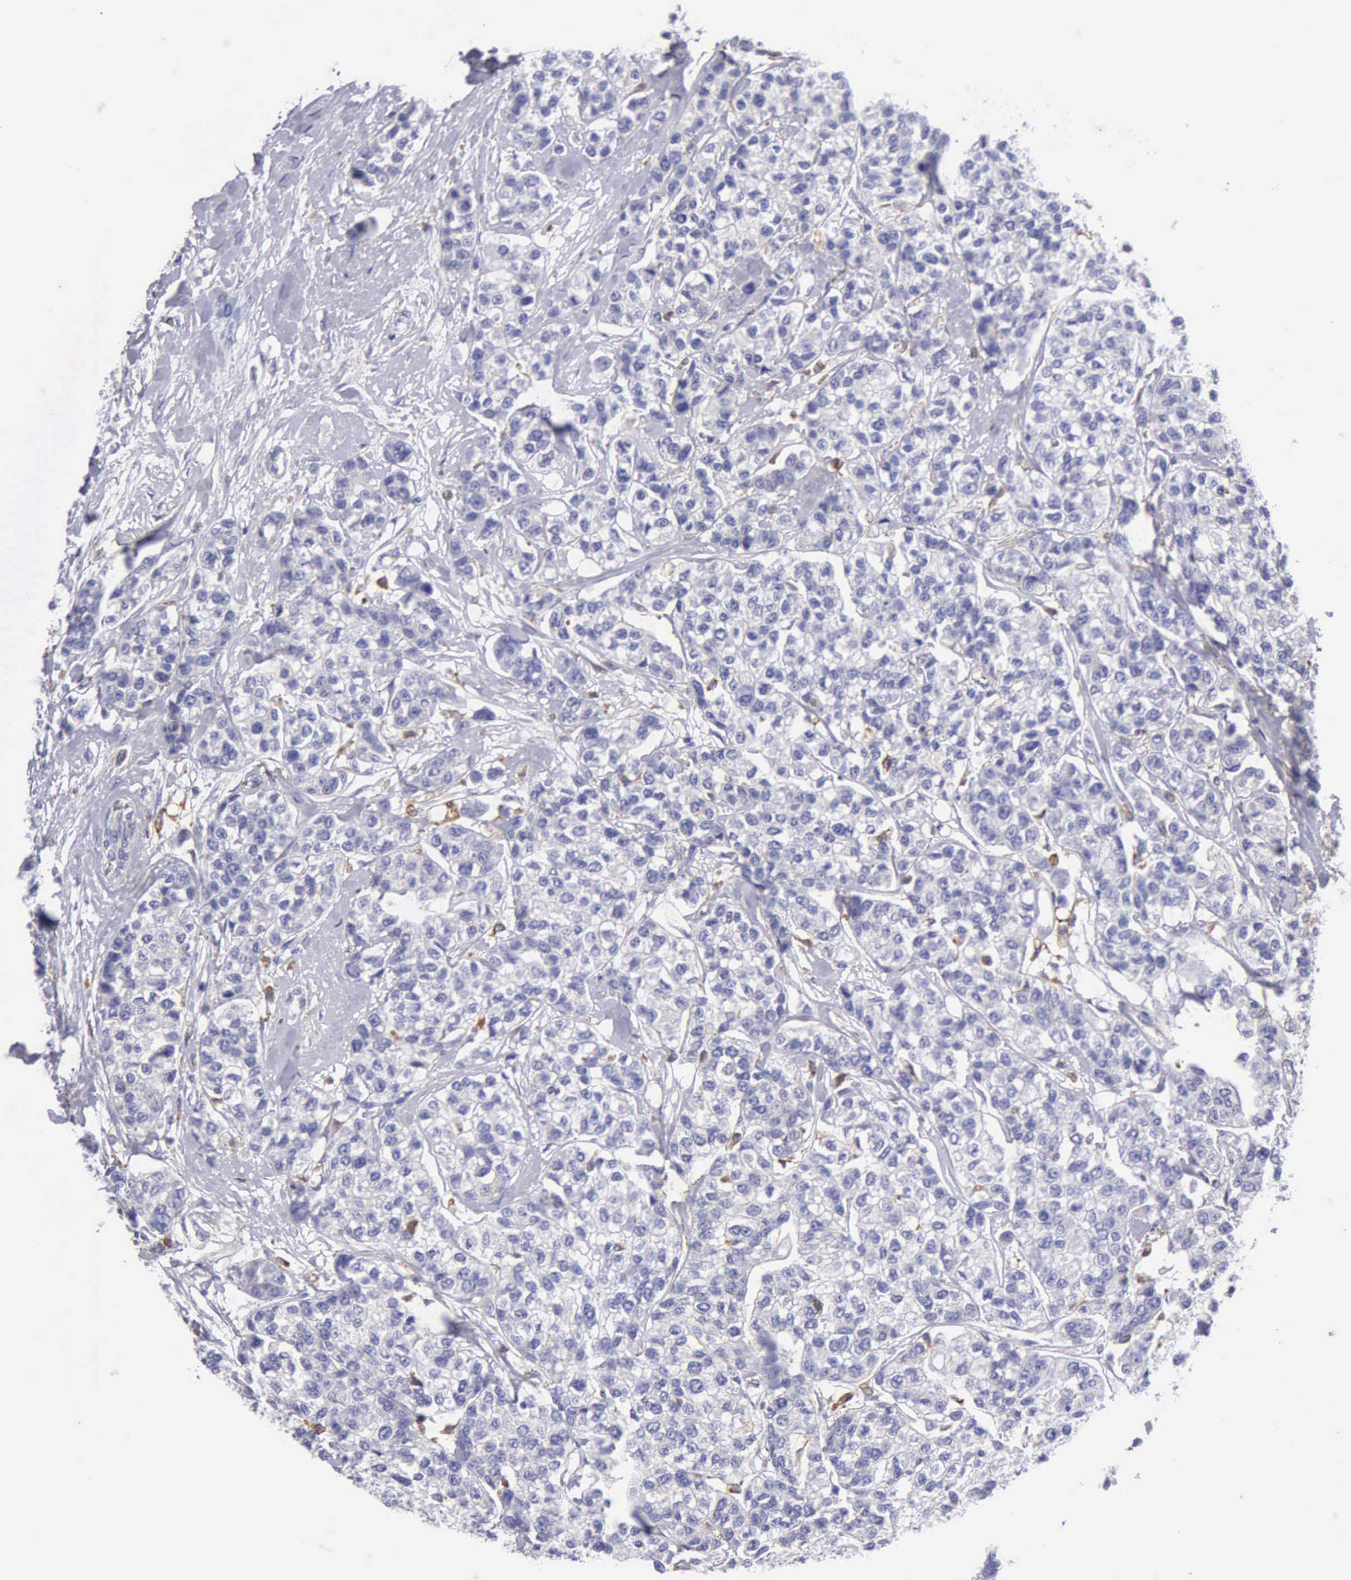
{"staining": {"intensity": "negative", "quantity": "none", "location": "none"}, "tissue": "breast cancer", "cell_type": "Tumor cells", "image_type": "cancer", "snomed": [{"axis": "morphology", "description": "Duct carcinoma"}, {"axis": "topography", "description": "Breast"}], "caption": "Tumor cells show no significant protein positivity in intraductal carcinoma (breast). Brightfield microscopy of immunohistochemistry (IHC) stained with DAB (3,3'-diaminobenzidine) (brown) and hematoxylin (blue), captured at high magnification.", "gene": "TYRP1", "patient": {"sex": "female", "age": 51}}